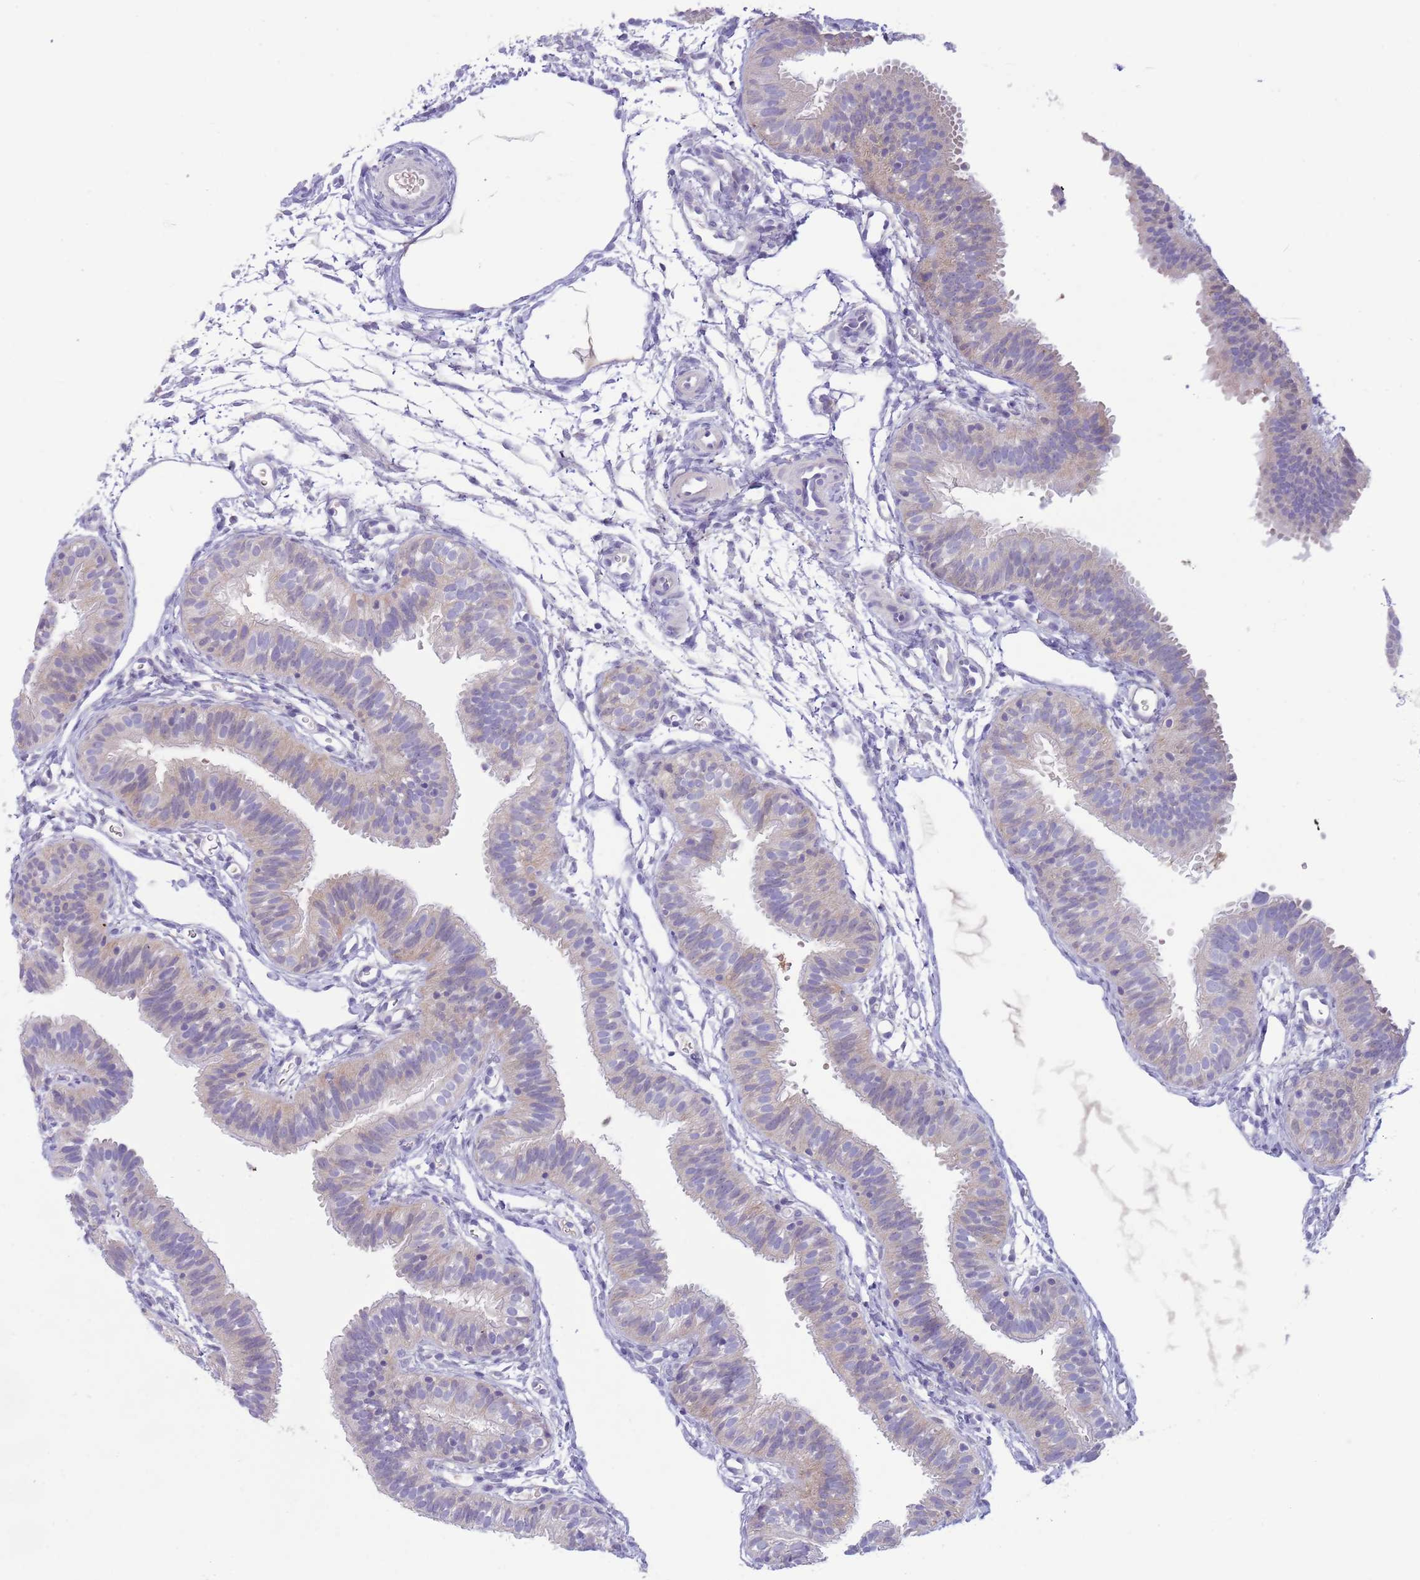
{"staining": {"intensity": "weak", "quantity": "<25%", "location": "cytoplasmic/membranous"}, "tissue": "fallopian tube", "cell_type": "Glandular cells", "image_type": "normal", "snomed": [{"axis": "morphology", "description": "Normal tissue, NOS"}, {"axis": "topography", "description": "Fallopian tube"}], "caption": "This is a photomicrograph of immunohistochemistry staining of normal fallopian tube, which shows no staining in glandular cells.", "gene": "DDHD1", "patient": {"sex": "female", "age": 35}}